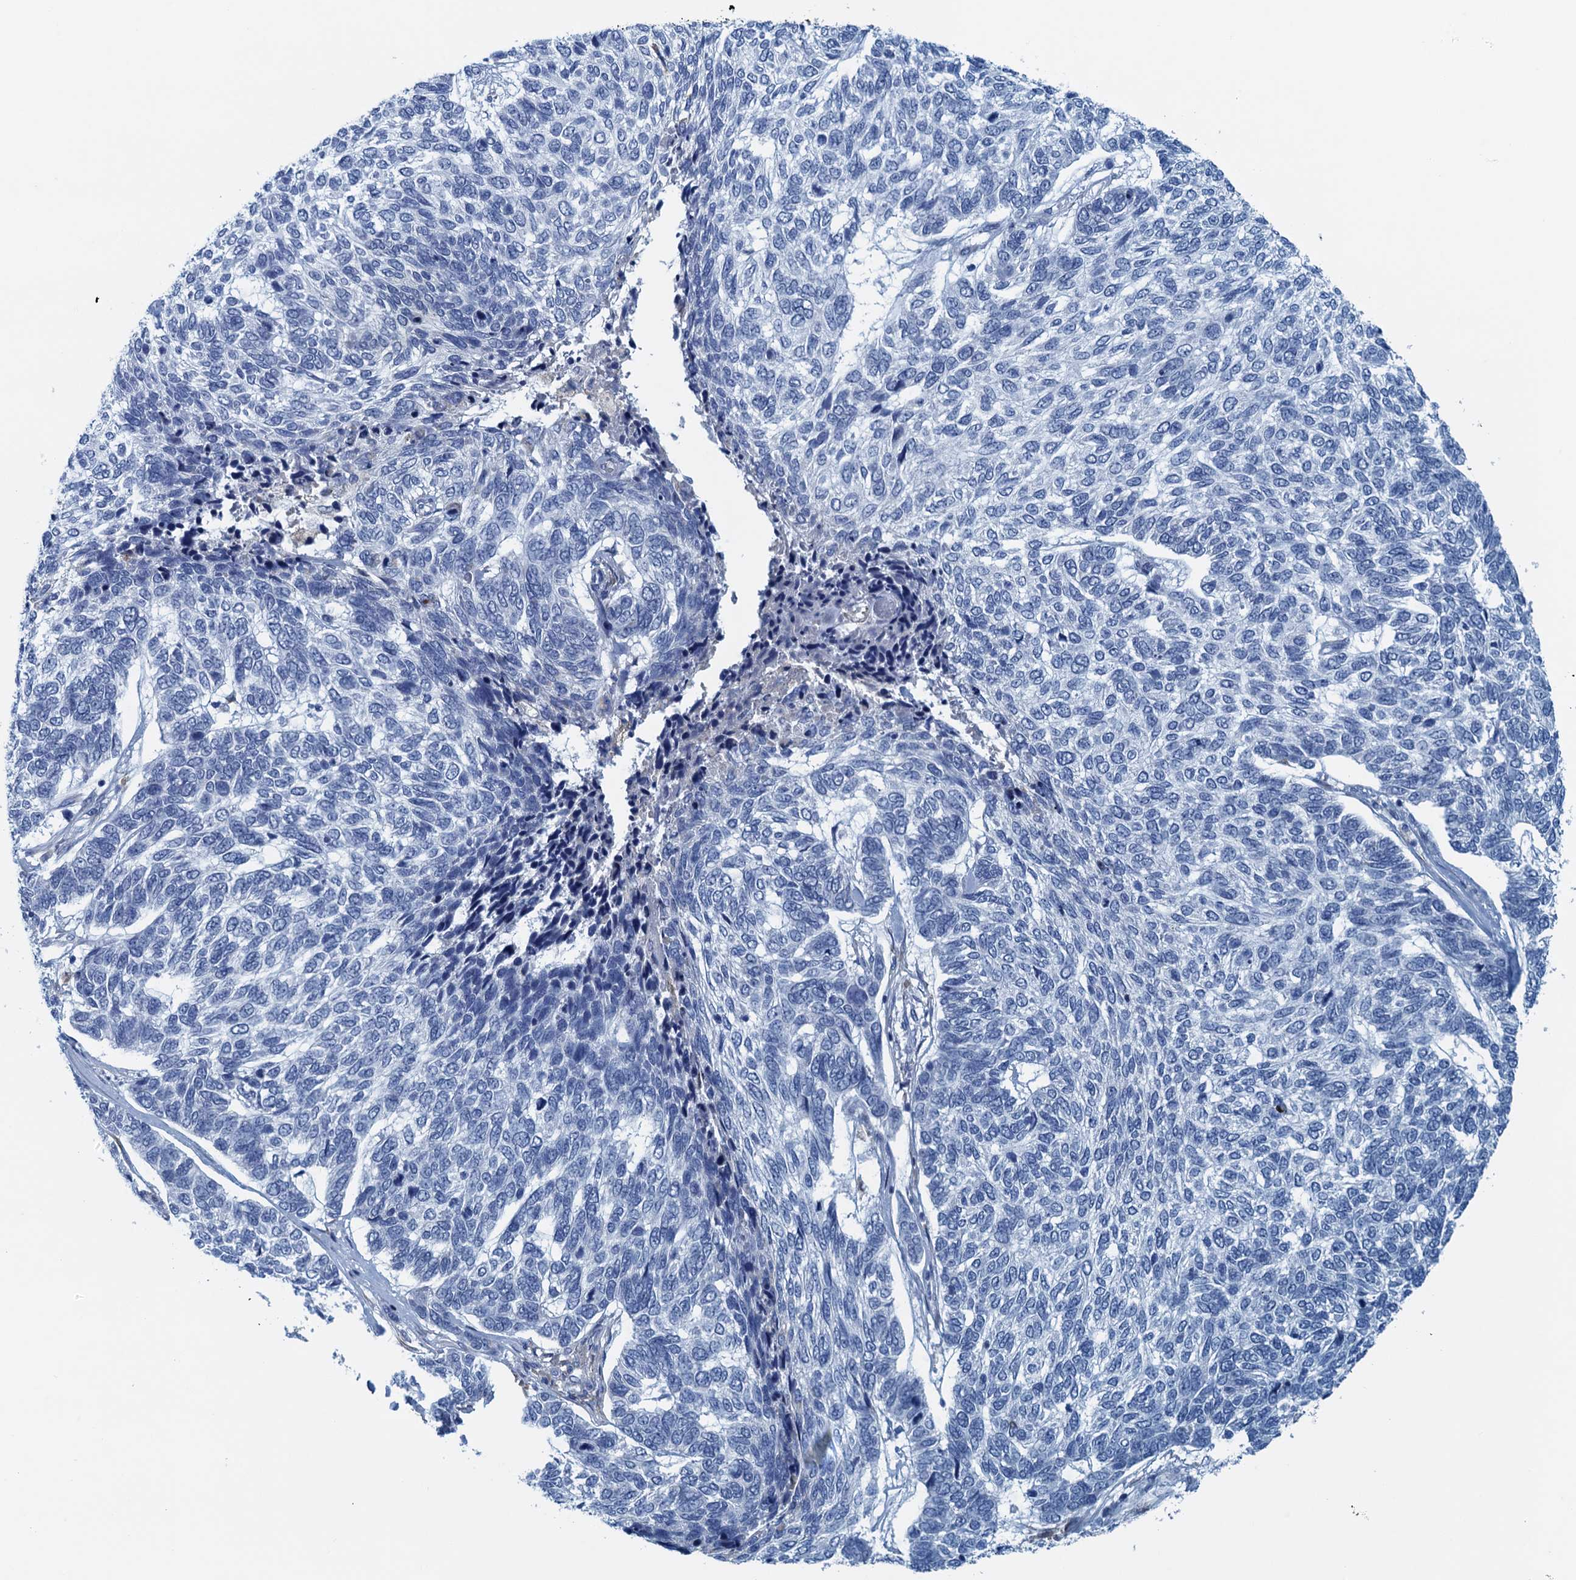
{"staining": {"intensity": "negative", "quantity": "none", "location": "none"}, "tissue": "skin cancer", "cell_type": "Tumor cells", "image_type": "cancer", "snomed": [{"axis": "morphology", "description": "Basal cell carcinoma"}, {"axis": "topography", "description": "Skin"}], "caption": "Immunohistochemical staining of human skin cancer (basal cell carcinoma) exhibits no significant expression in tumor cells.", "gene": "C10orf88", "patient": {"sex": "female", "age": 65}}